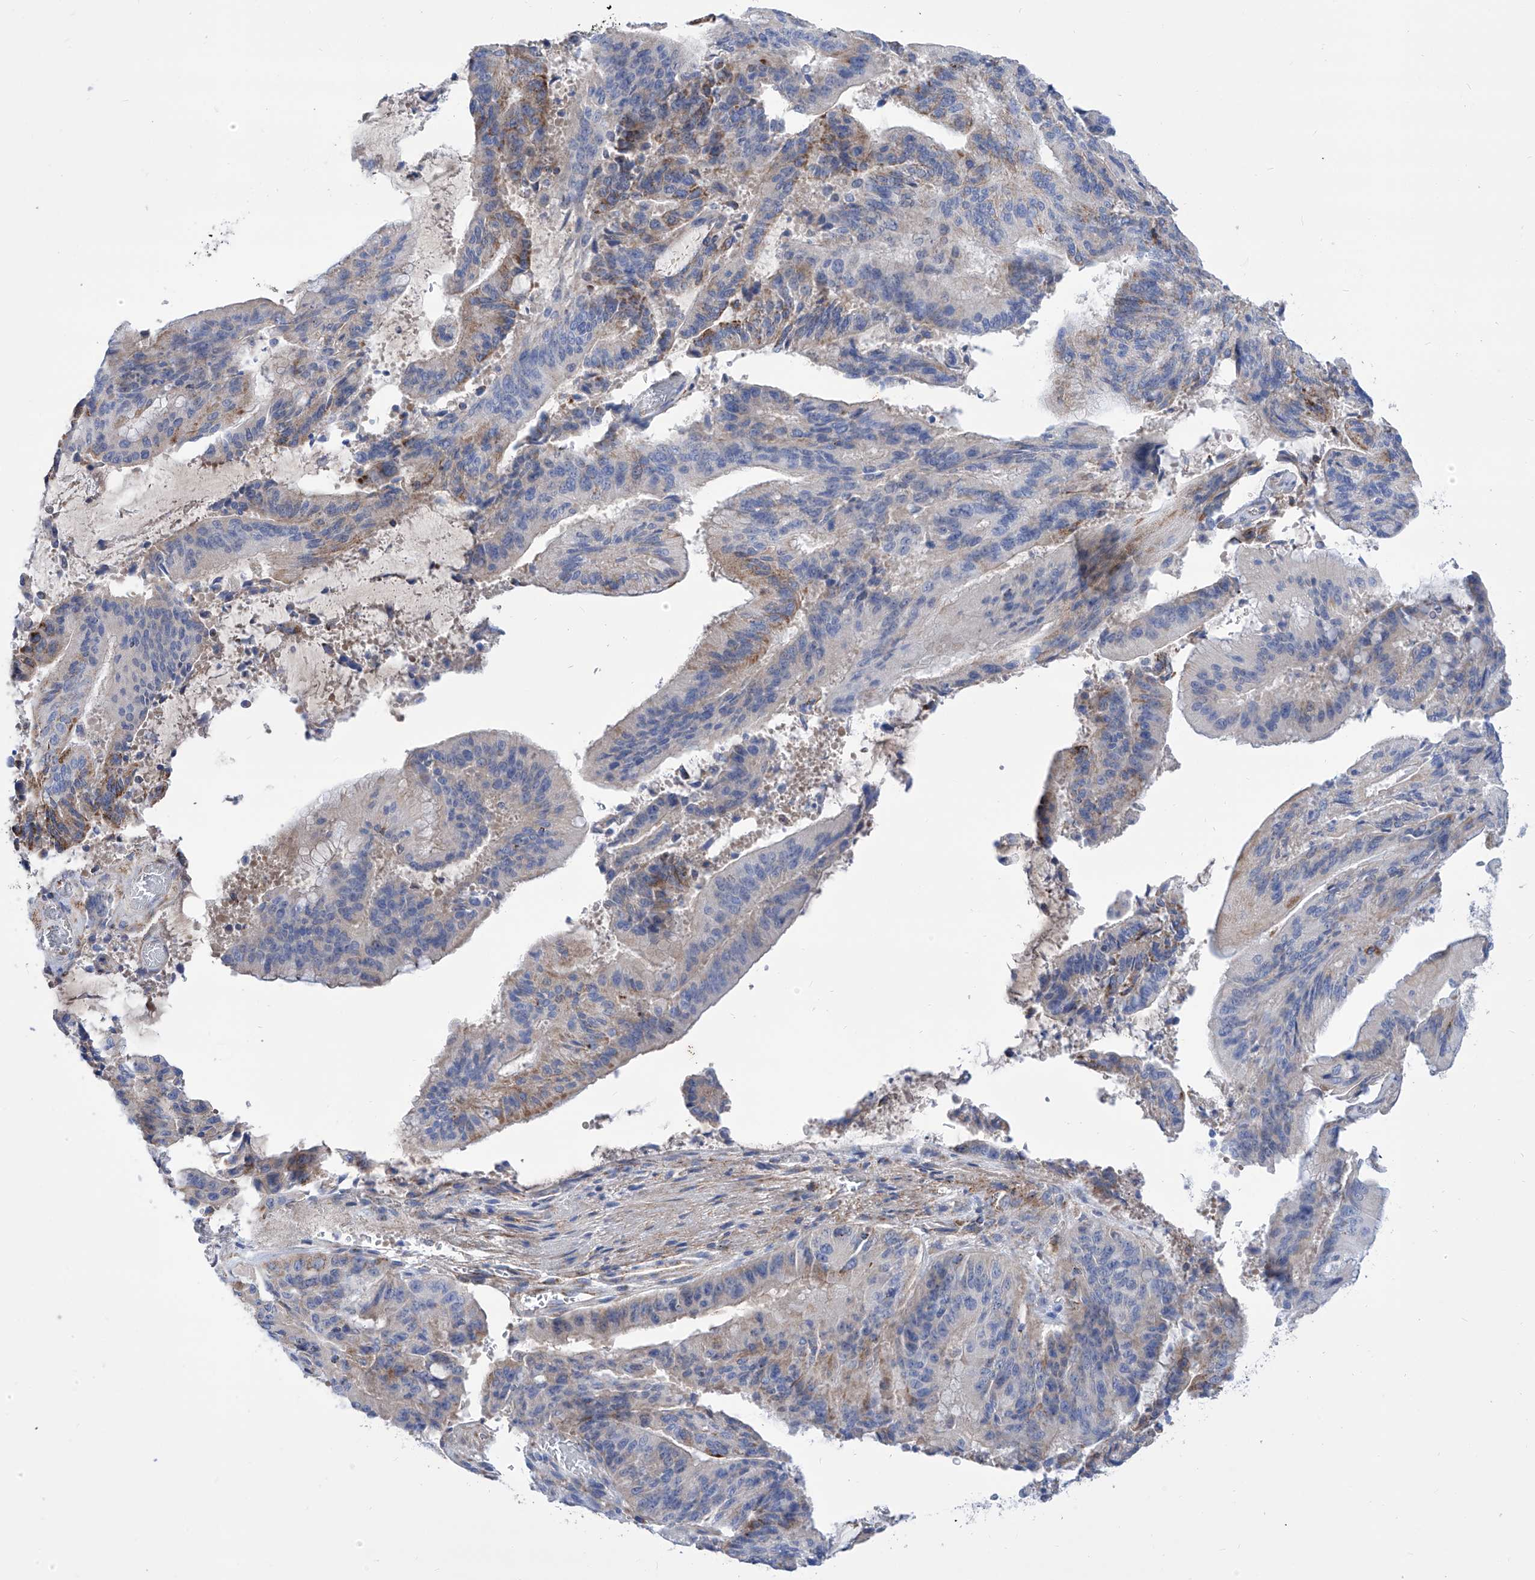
{"staining": {"intensity": "moderate", "quantity": "<25%", "location": "cytoplasmic/membranous"}, "tissue": "liver cancer", "cell_type": "Tumor cells", "image_type": "cancer", "snomed": [{"axis": "morphology", "description": "Normal tissue, NOS"}, {"axis": "morphology", "description": "Cholangiocarcinoma"}, {"axis": "topography", "description": "Liver"}, {"axis": "topography", "description": "Peripheral nerve tissue"}], "caption": "Immunohistochemical staining of liver cancer reveals low levels of moderate cytoplasmic/membranous expression in about <25% of tumor cells. The protein is shown in brown color, while the nuclei are stained blue.", "gene": "SRBD1", "patient": {"sex": "female", "age": 73}}